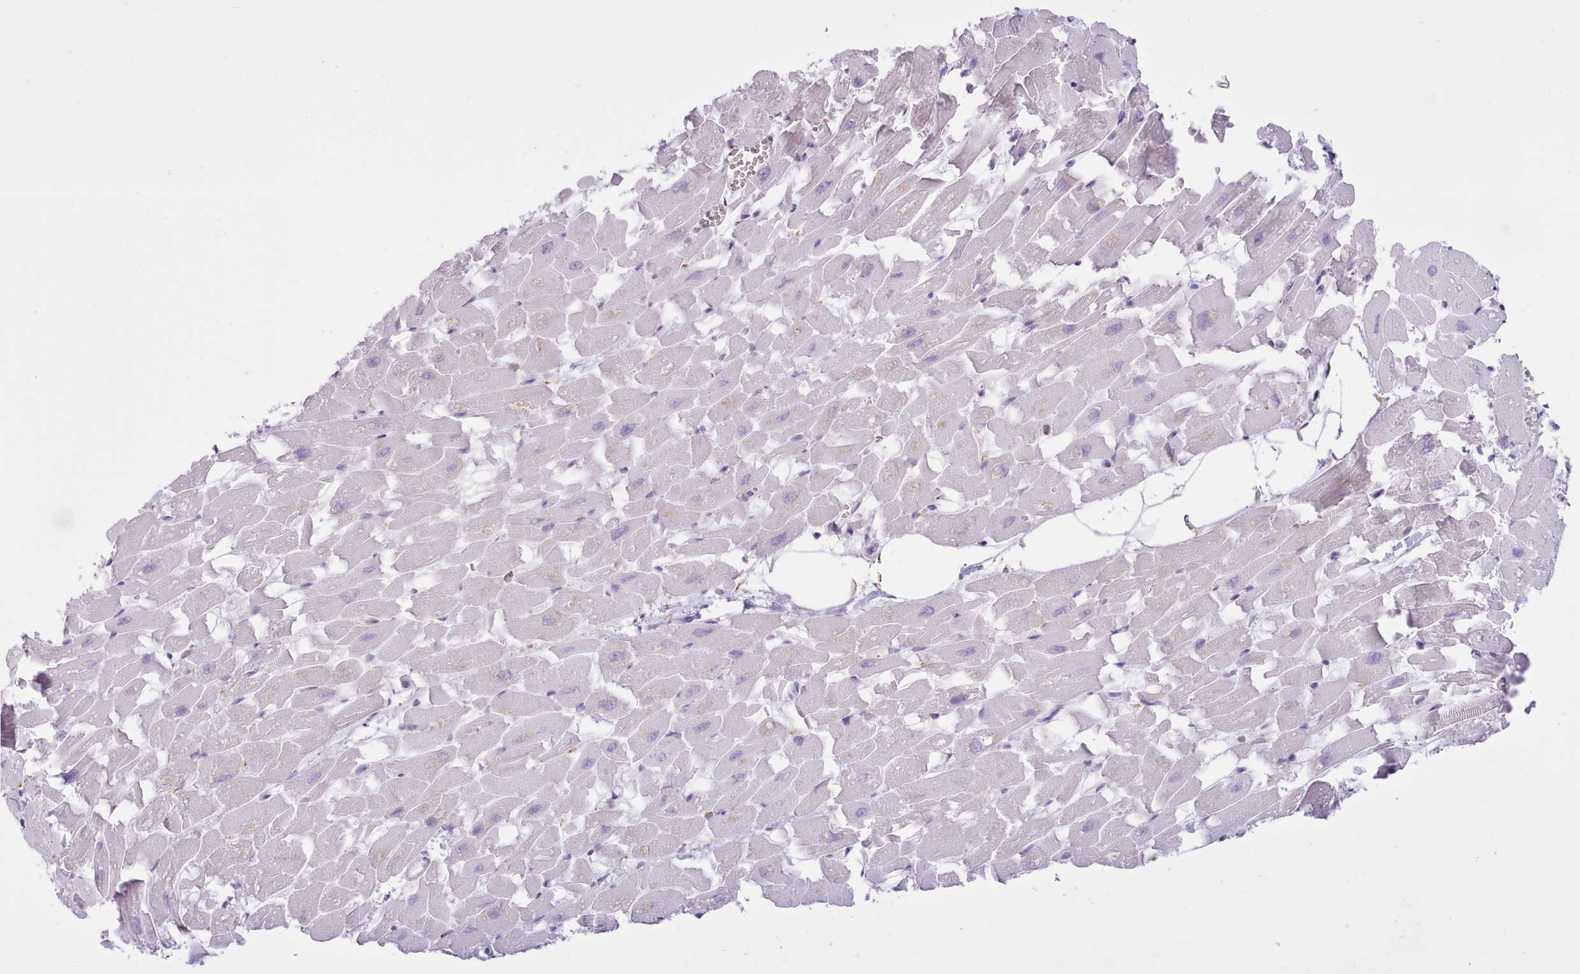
{"staining": {"intensity": "negative", "quantity": "none", "location": "none"}, "tissue": "heart muscle", "cell_type": "Cardiomyocytes", "image_type": "normal", "snomed": [{"axis": "morphology", "description": "Normal tissue, NOS"}, {"axis": "topography", "description": "Heart"}], "caption": "The IHC image has no significant expression in cardiomyocytes of heart muscle. The staining was performed using DAB to visualize the protein expression in brown, while the nuclei were stained in blue with hematoxylin (Magnification: 20x).", "gene": "SEC61B", "patient": {"sex": "female", "age": 64}}